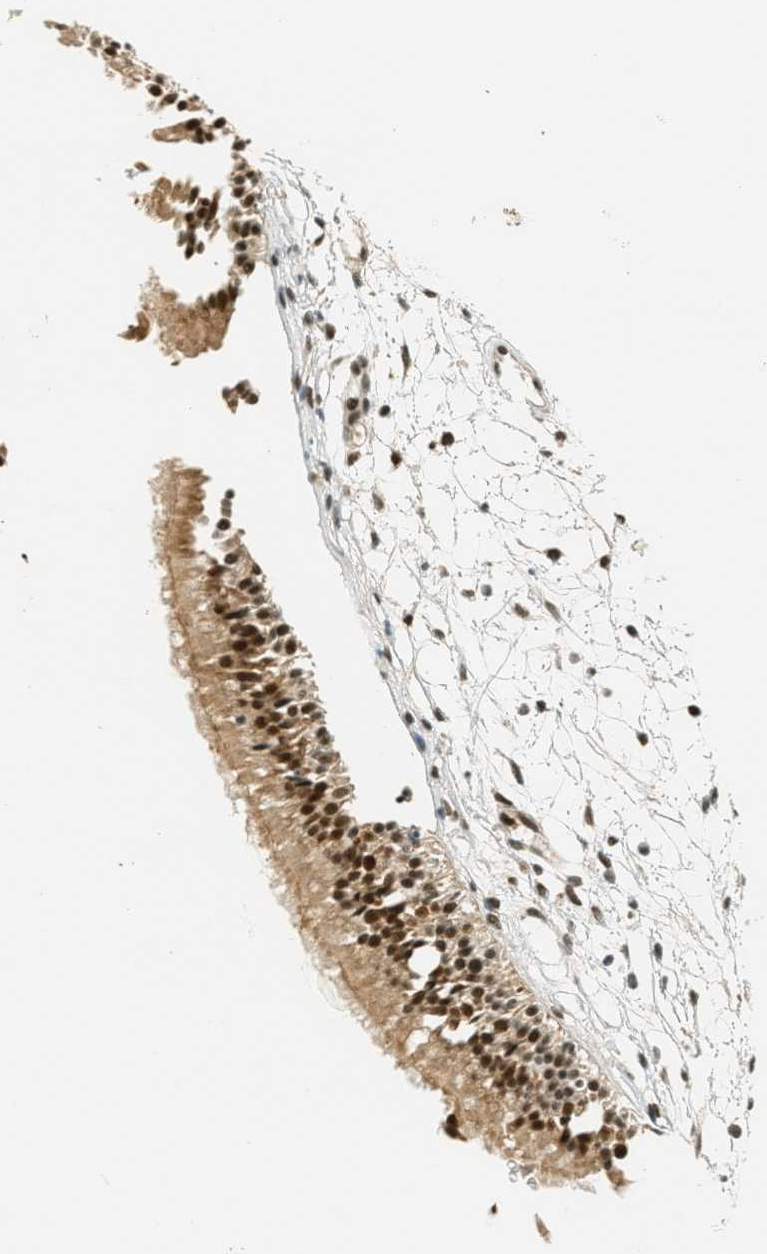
{"staining": {"intensity": "strong", "quantity": ">75%", "location": "cytoplasmic/membranous,nuclear"}, "tissue": "nasopharynx", "cell_type": "Respiratory epithelial cells", "image_type": "normal", "snomed": [{"axis": "morphology", "description": "Normal tissue, NOS"}, {"axis": "topography", "description": "Nasopharynx"}], "caption": "IHC (DAB (3,3'-diaminobenzidine)) staining of normal nasopharynx demonstrates strong cytoplasmic/membranous,nuclear protein staining in about >75% of respiratory epithelial cells.", "gene": "FOXM1", "patient": {"sex": "female", "age": 54}}